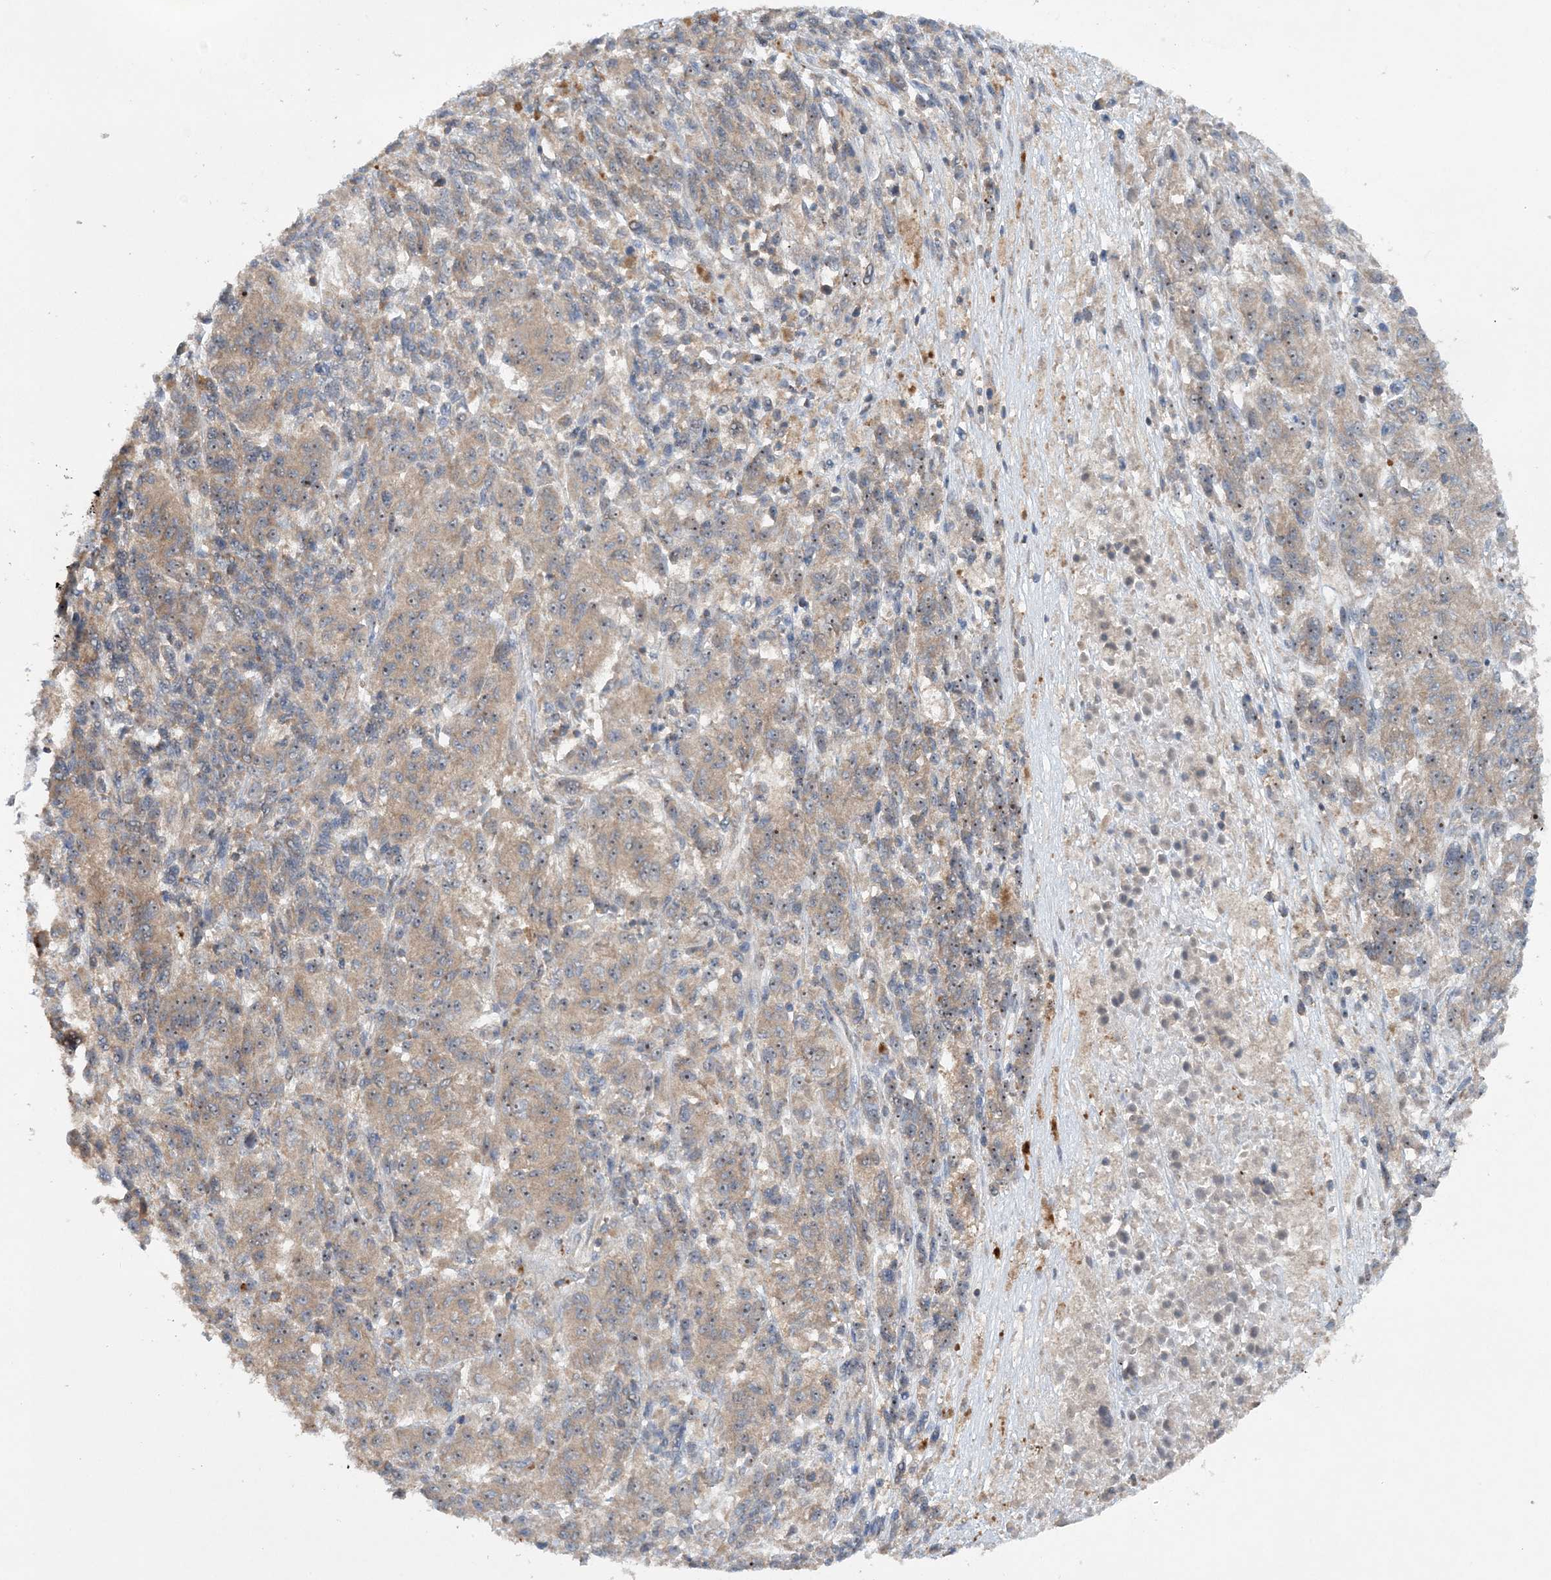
{"staining": {"intensity": "weak", "quantity": ">75%", "location": "cytoplasmic/membranous"}, "tissue": "melanoma", "cell_type": "Tumor cells", "image_type": "cancer", "snomed": [{"axis": "morphology", "description": "Malignant melanoma, Metastatic site"}, {"axis": "topography", "description": "Lung"}], "caption": "Human melanoma stained with a protein marker shows weak staining in tumor cells.", "gene": "ACAP2", "patient": {"sex": "male", "age": 64}}